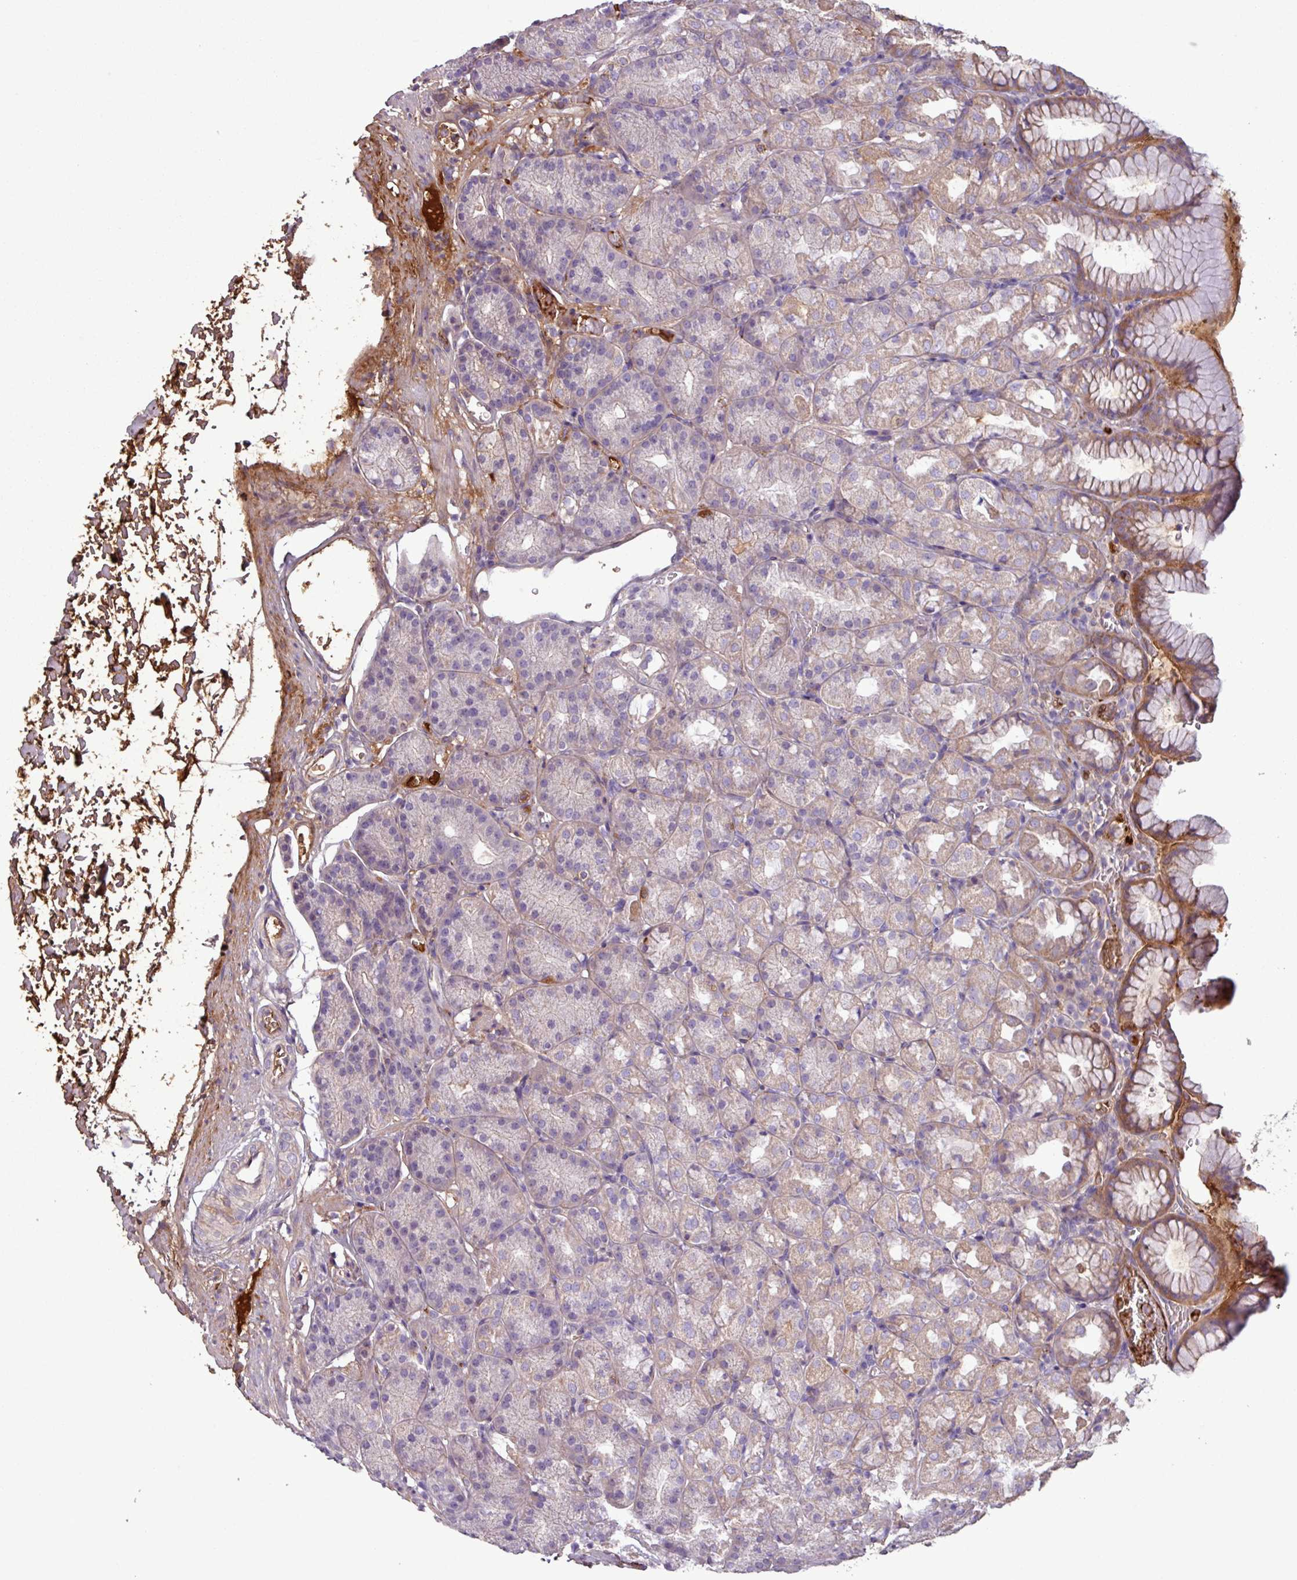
{"staining": {"intensity": "moderate", "quantity": "<25%", "location": "cytoplasmic/membranous"}, "tissue": "stomach", "cell_type": "Glandular cells", "image_type": "normal", "snomed": [{"axis": "morphology", "description": "Normal tissue, NOS"}, {"axis": "topography", "description": "Stomach, upper"}], "caption": "Stomach stained with a brown dye demonstrates moderate cytoplasmic/membranous positive positivity in about <25% of glandular cells.", "gene": "C4A", "patient": {"sex": "female", "age": 81}}